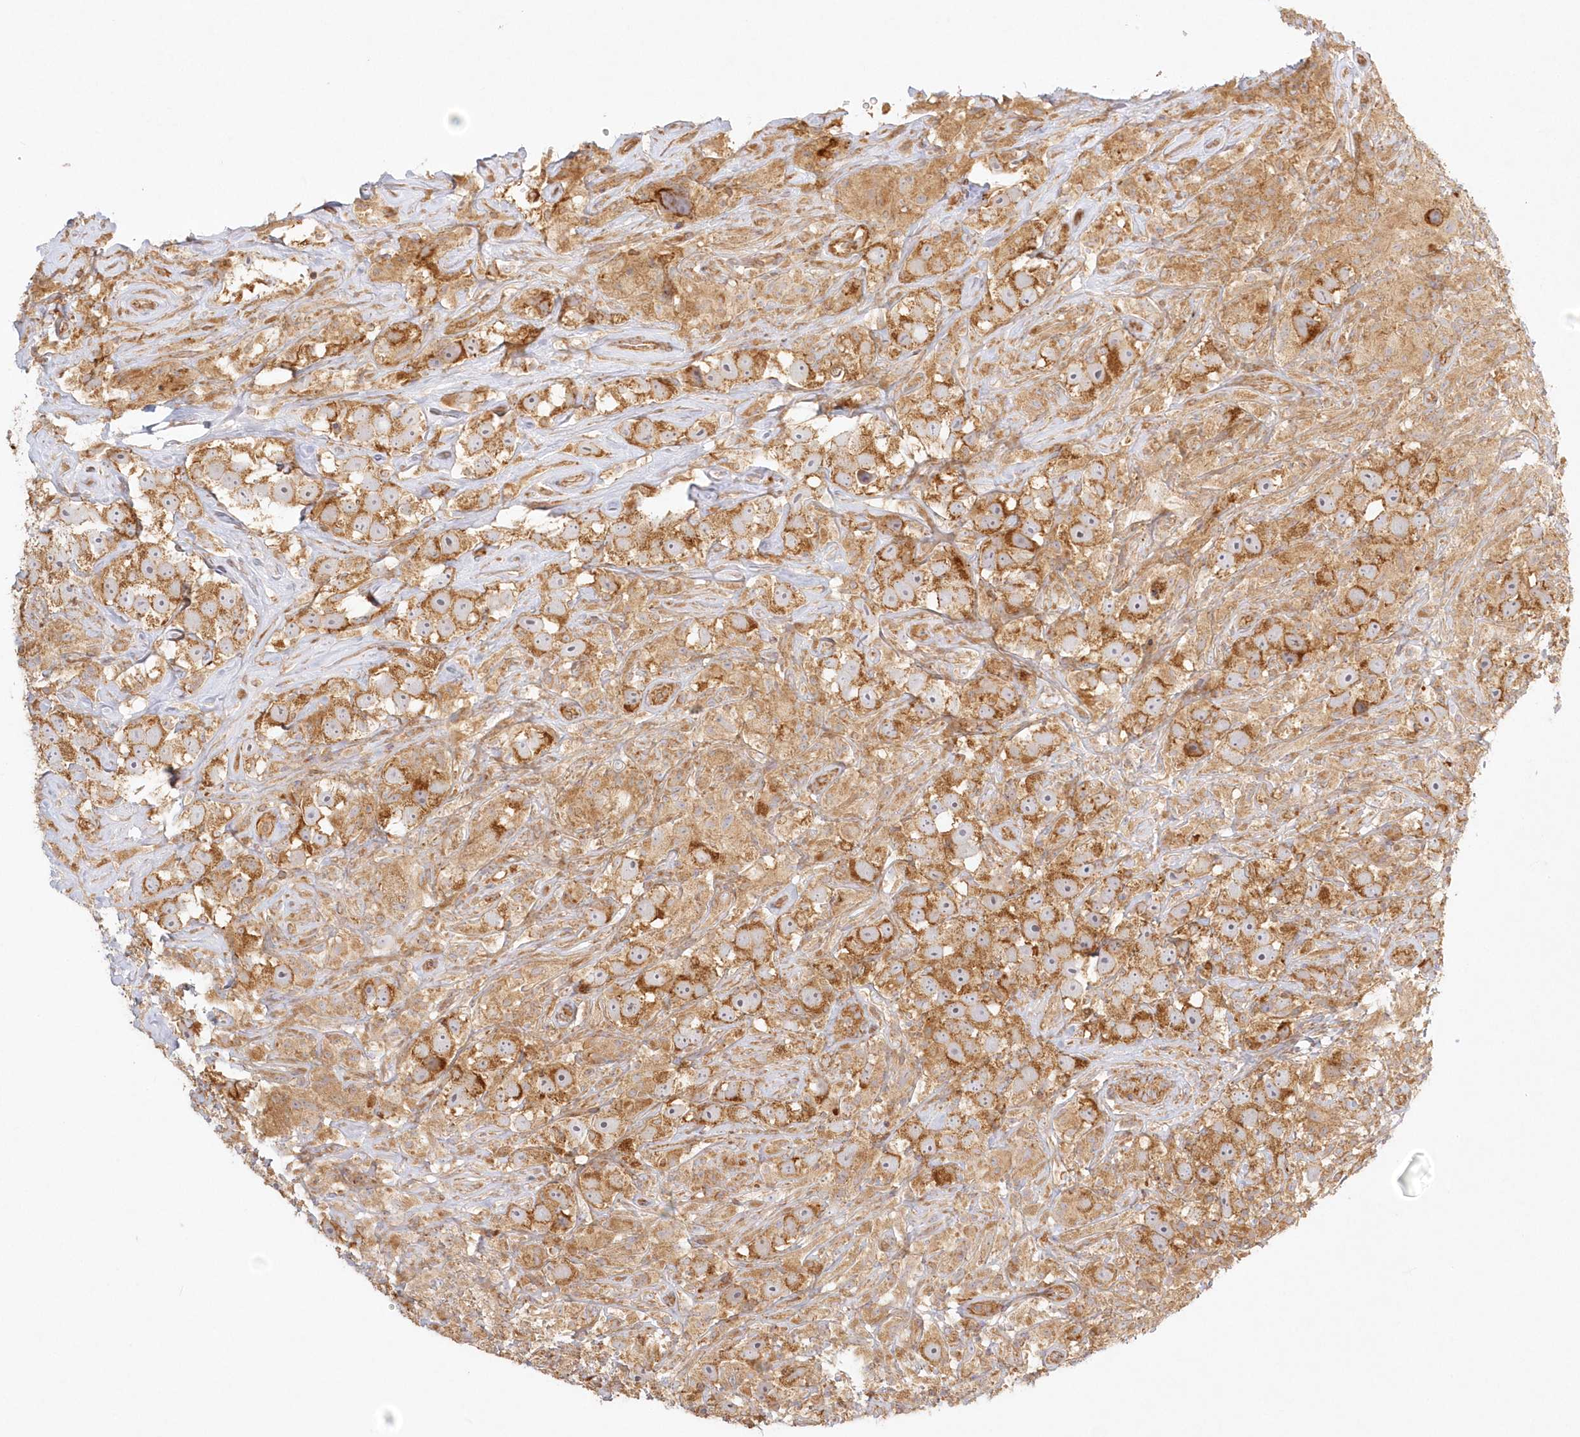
{"staining": {"intensity": "moderate", "quantity": ">75%", "location": "cytoplasmic/membranous"}, "tissue": "testis cancer", "cell_type": "Tumor cells", "image_type": "cancer", "snomed": [{"axis": "morphology", "description": "Seminoma, NOS"}, {"axis": "topography", "description": "Testis"}], "caption": "Protein expression analysis of human testis seminoma reveals moderate cytoplasmic/membranous expression in approximately >75% of tumor cells. (DAB (3,3'-diaminobenzidine) IHC with brightfield microscopy, high magnification).", "gene": "KIAA0232", "patient": {"sex": "male", "age": 49}}